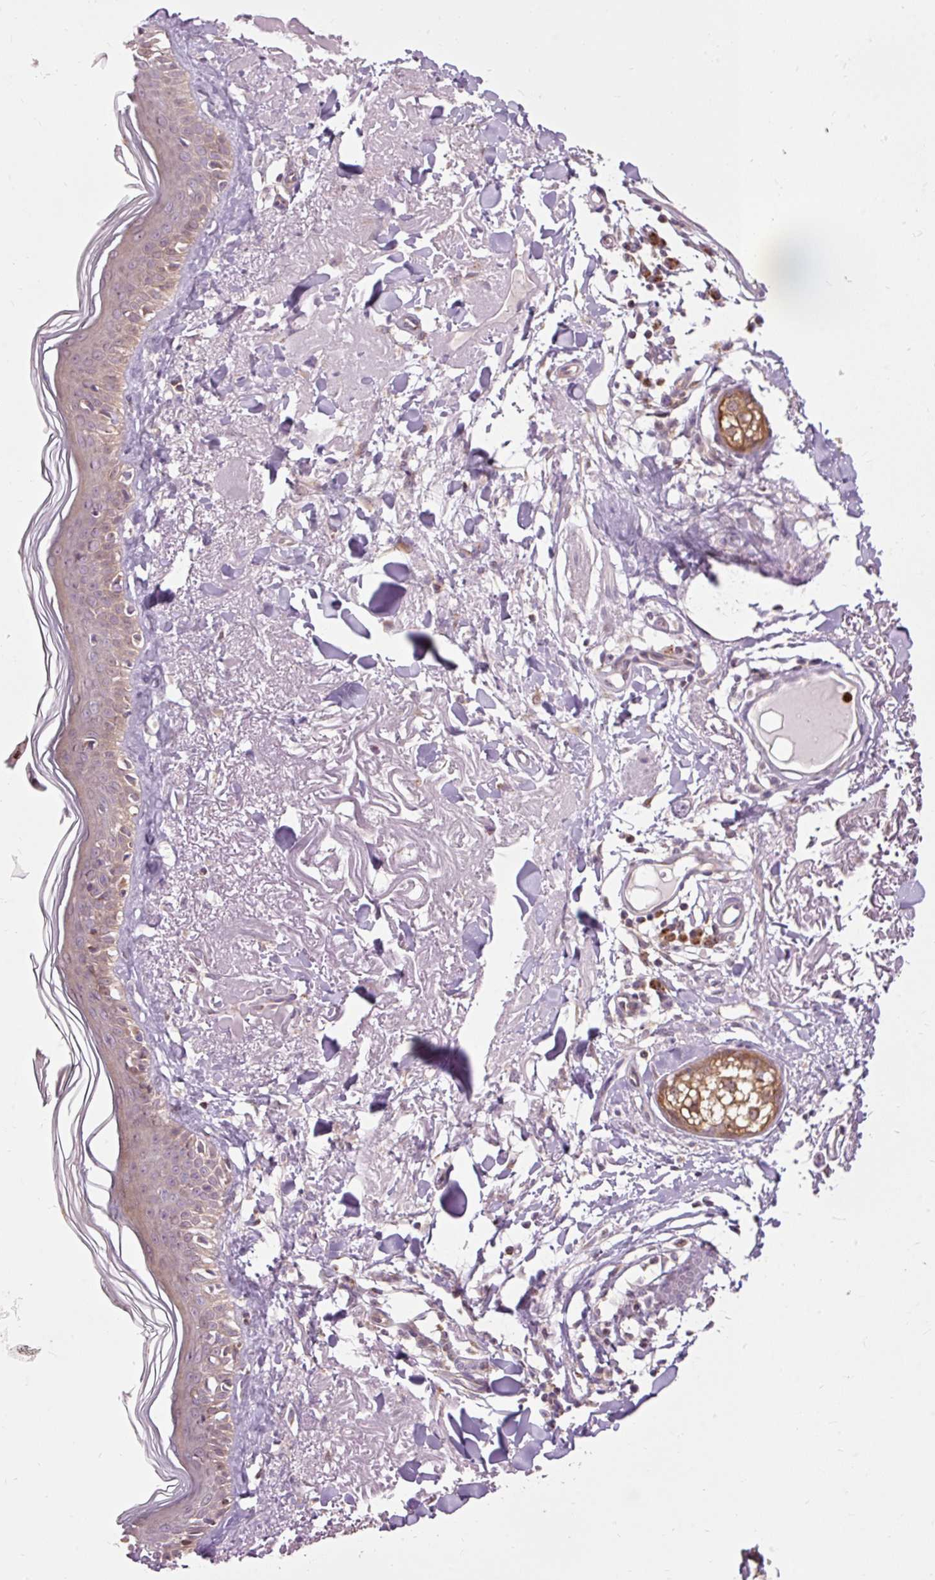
{"staining": {"intensity": "negative", "quantity": "none", "location": "none"}, "tissue": "skin", "cell_type": "Fibroblasts", "image_type": "normal", "snomed": [{"axis": "morphology", "description": "Normal tissue, NOS"}, {"axis": "morphology", "description": "Malignant melanoma, NOS"}, {"axis": "topography", "description": "Skin"}], "caption": "This is an immunohistochemistry histopathology image of normal skin. There is no staining in fibroblasts.", "gene": "PRDX5", "patient": {"sex": "male", "age": 80}}